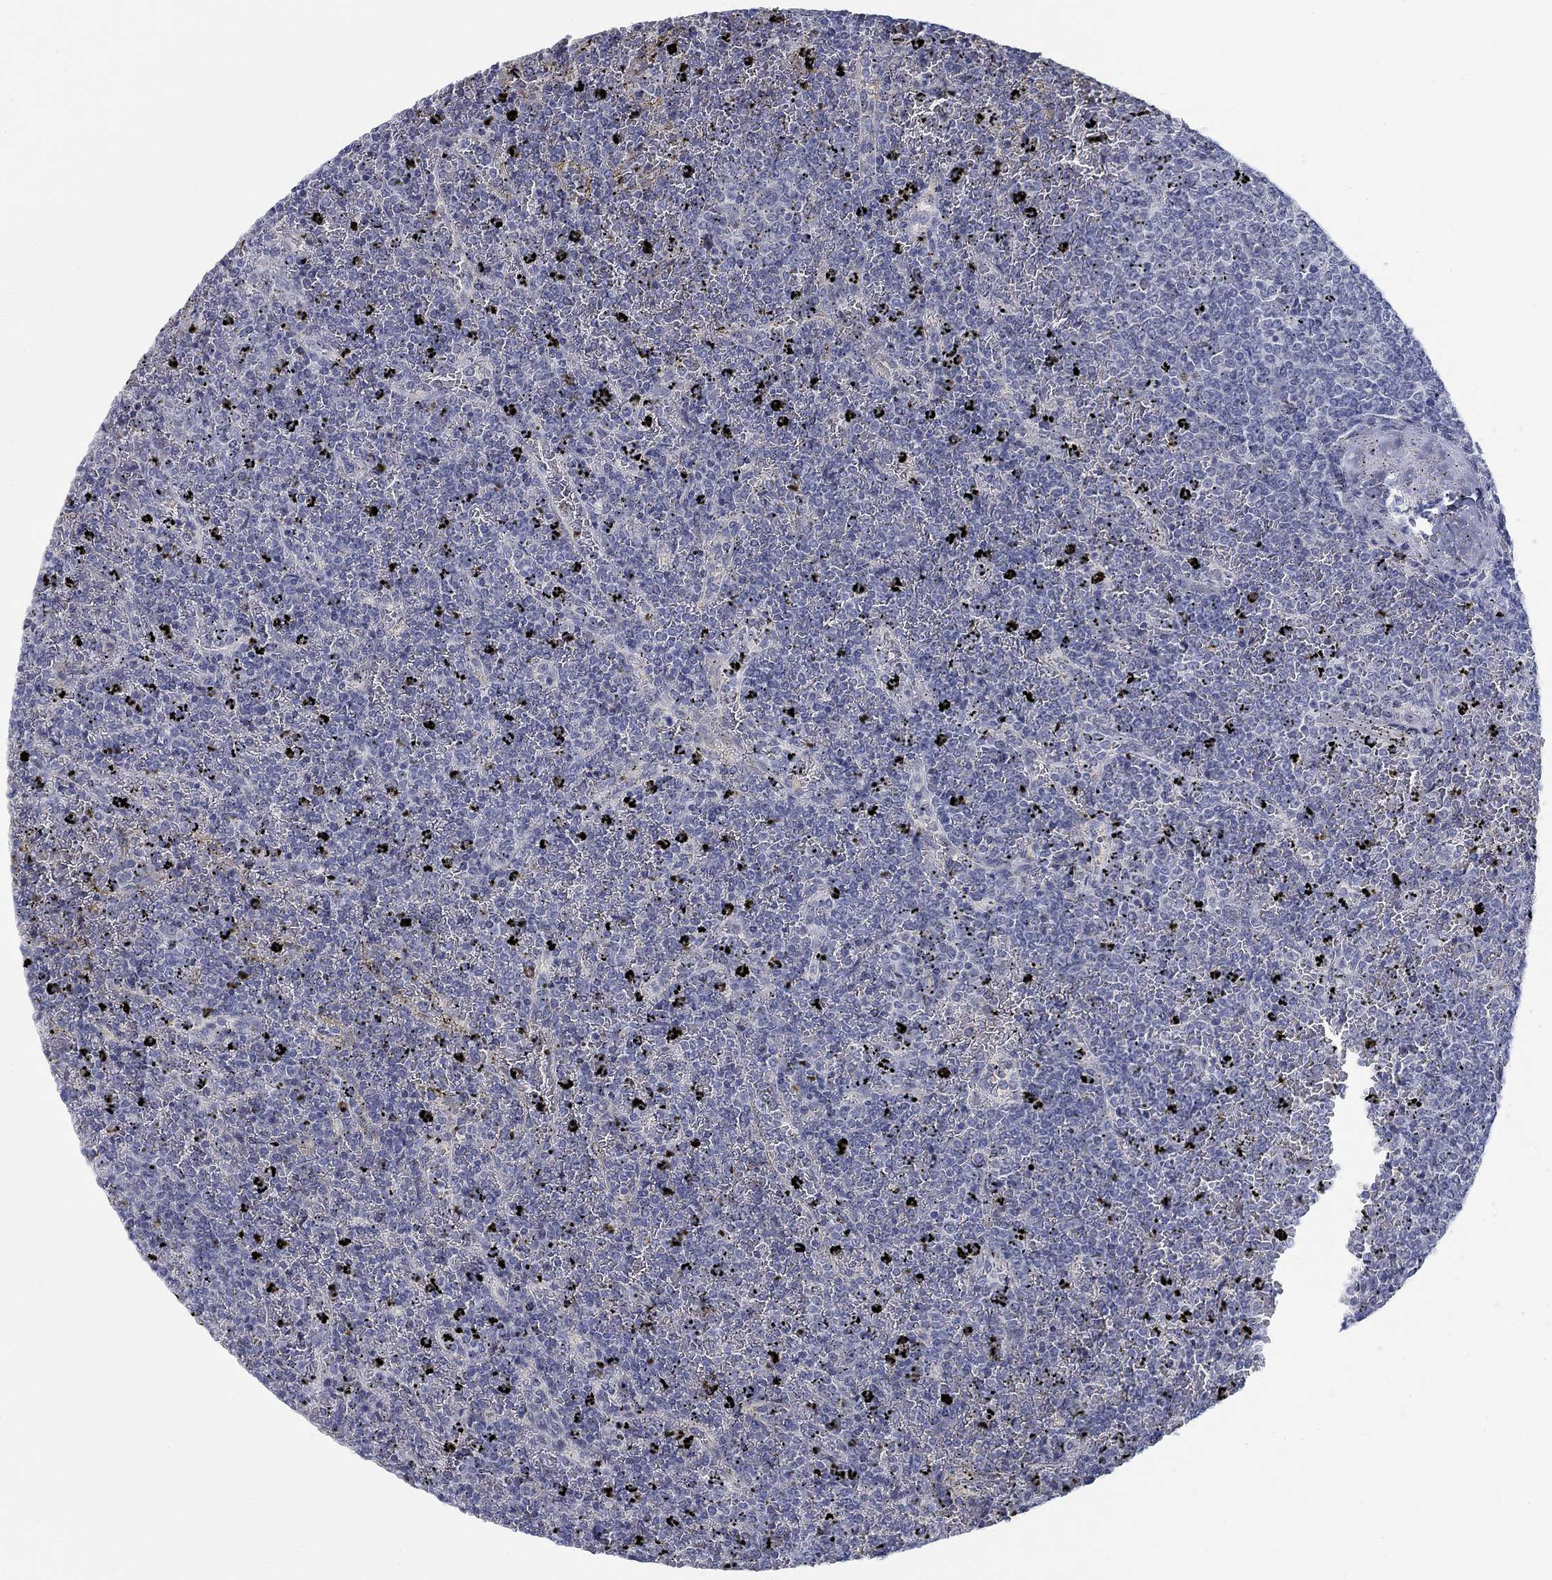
{"staining": {"intensity": "negative", "quantity": "none", "location": "none"}, "tissue": "lymphoma", "cell_type": "Tumor cells", "image_type": "cancer", "snomed": [{"axis": "morphology", "description": "Malignant lymphoma, non-Hodgkin's type, Low grade"}, {"axis": "topography", "description": "Spleen"}], "caption": "The immunohistochemistry (IHC) image has no significant staining in tumor cells of malignant lymphoma, non-Hodgkin's type (low-grade) tissue. (DAB IHC visualized using brightfield microscopy, high magnification).", "gene": "DNAL1", "patient": {"sex": "female", "age": 77}}